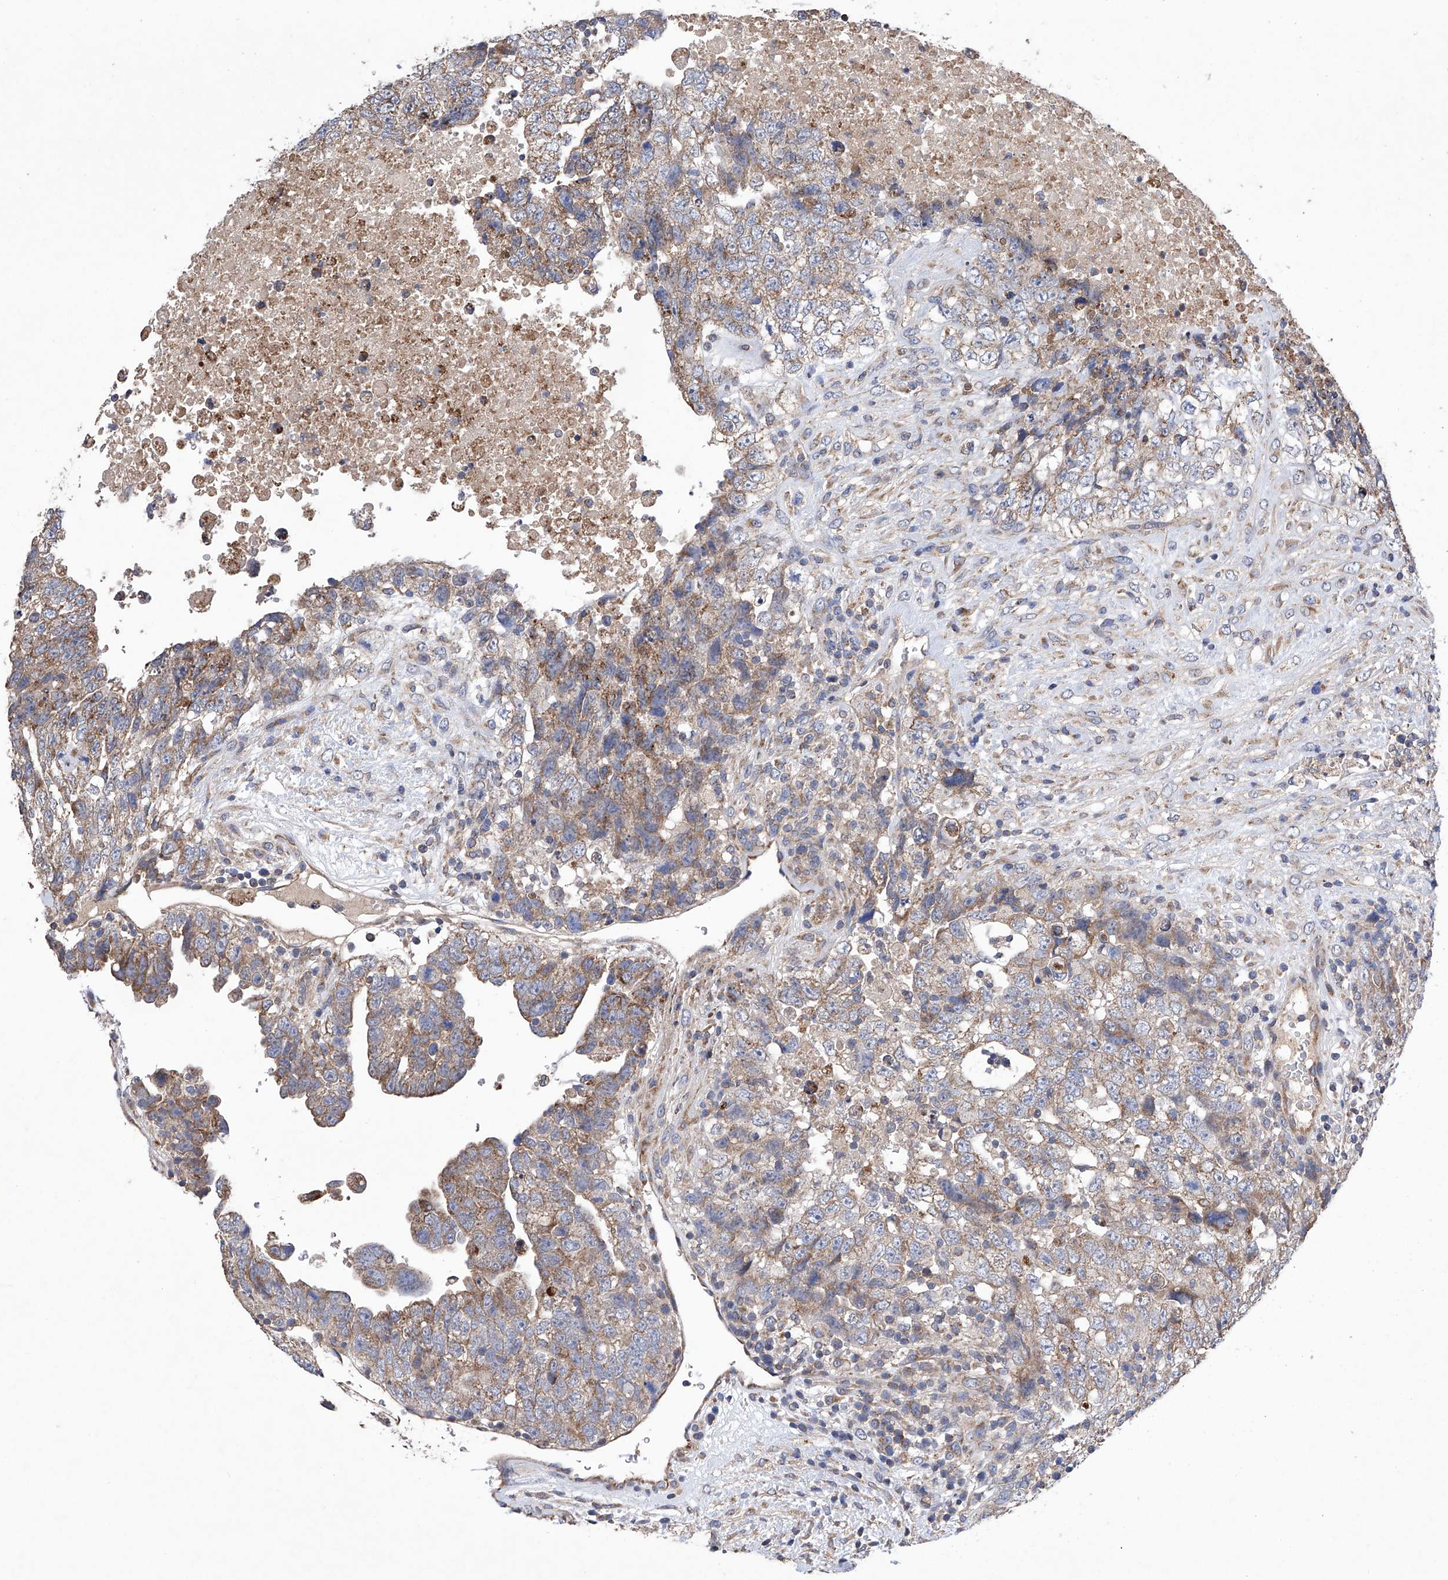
{"staining": {"intensity": "moderate", "quantity": ">75%", "location": "cytoplasmic/membranous"}, "tissue": "testis cancer", "cell_type": "Tumor cells", "image_type": "cancer", "snomed": [{"axis": "morphology", "description": "Carcinoma, Embryonal, NOS"}, {"axis": "topography", "description": "Testis"}], "caption": "A brown stain shows moderate cytoplasmic/membranous positivity of a protein in human embryonal carcinoma (testis) tumor cells.", "gene": "EFCAB2", "patient": {"sex": "male", "age": 37}}